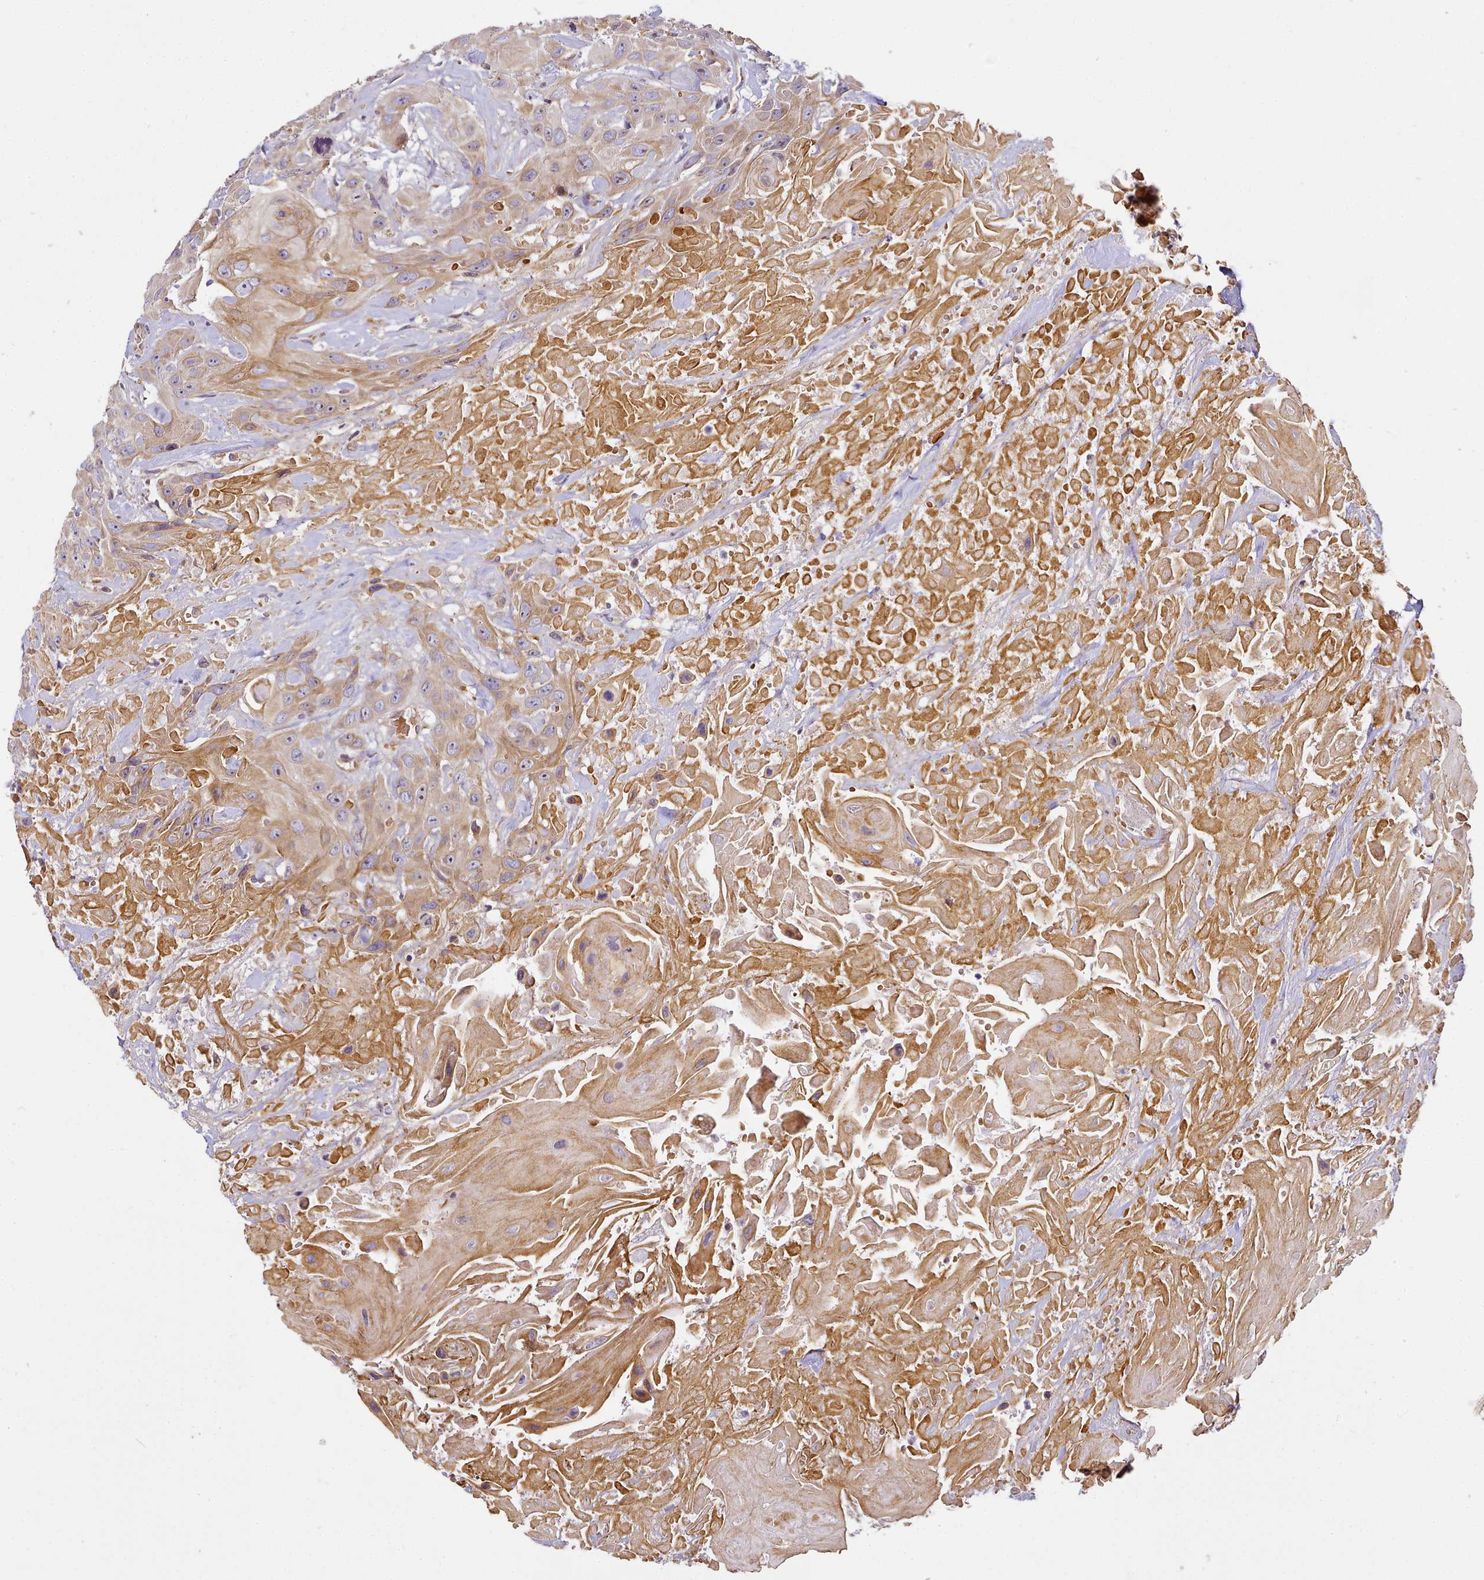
{"staining": {"intensity": "moderate", "quantity": ">75%", "location": "cytoplasmic/membranous"}, "tissue": "head and neck cancer", "cell_type": "Tumor cells", "image_type": "cancer", "snomed": [{"axis": "morphology", "description": "Squamous cell carcinoma, NOS"}, {"axis": "topography", "description": "Head-Neck"}], "caption": "Brown immunohistochemical staining in human head and neck squamous cell carcinoma displays moderate cytoplasmic/membranous staining in about >75% of tumor cells.", "gene": "NBPF1", "patient": {"sex": "male", "age": 81}}